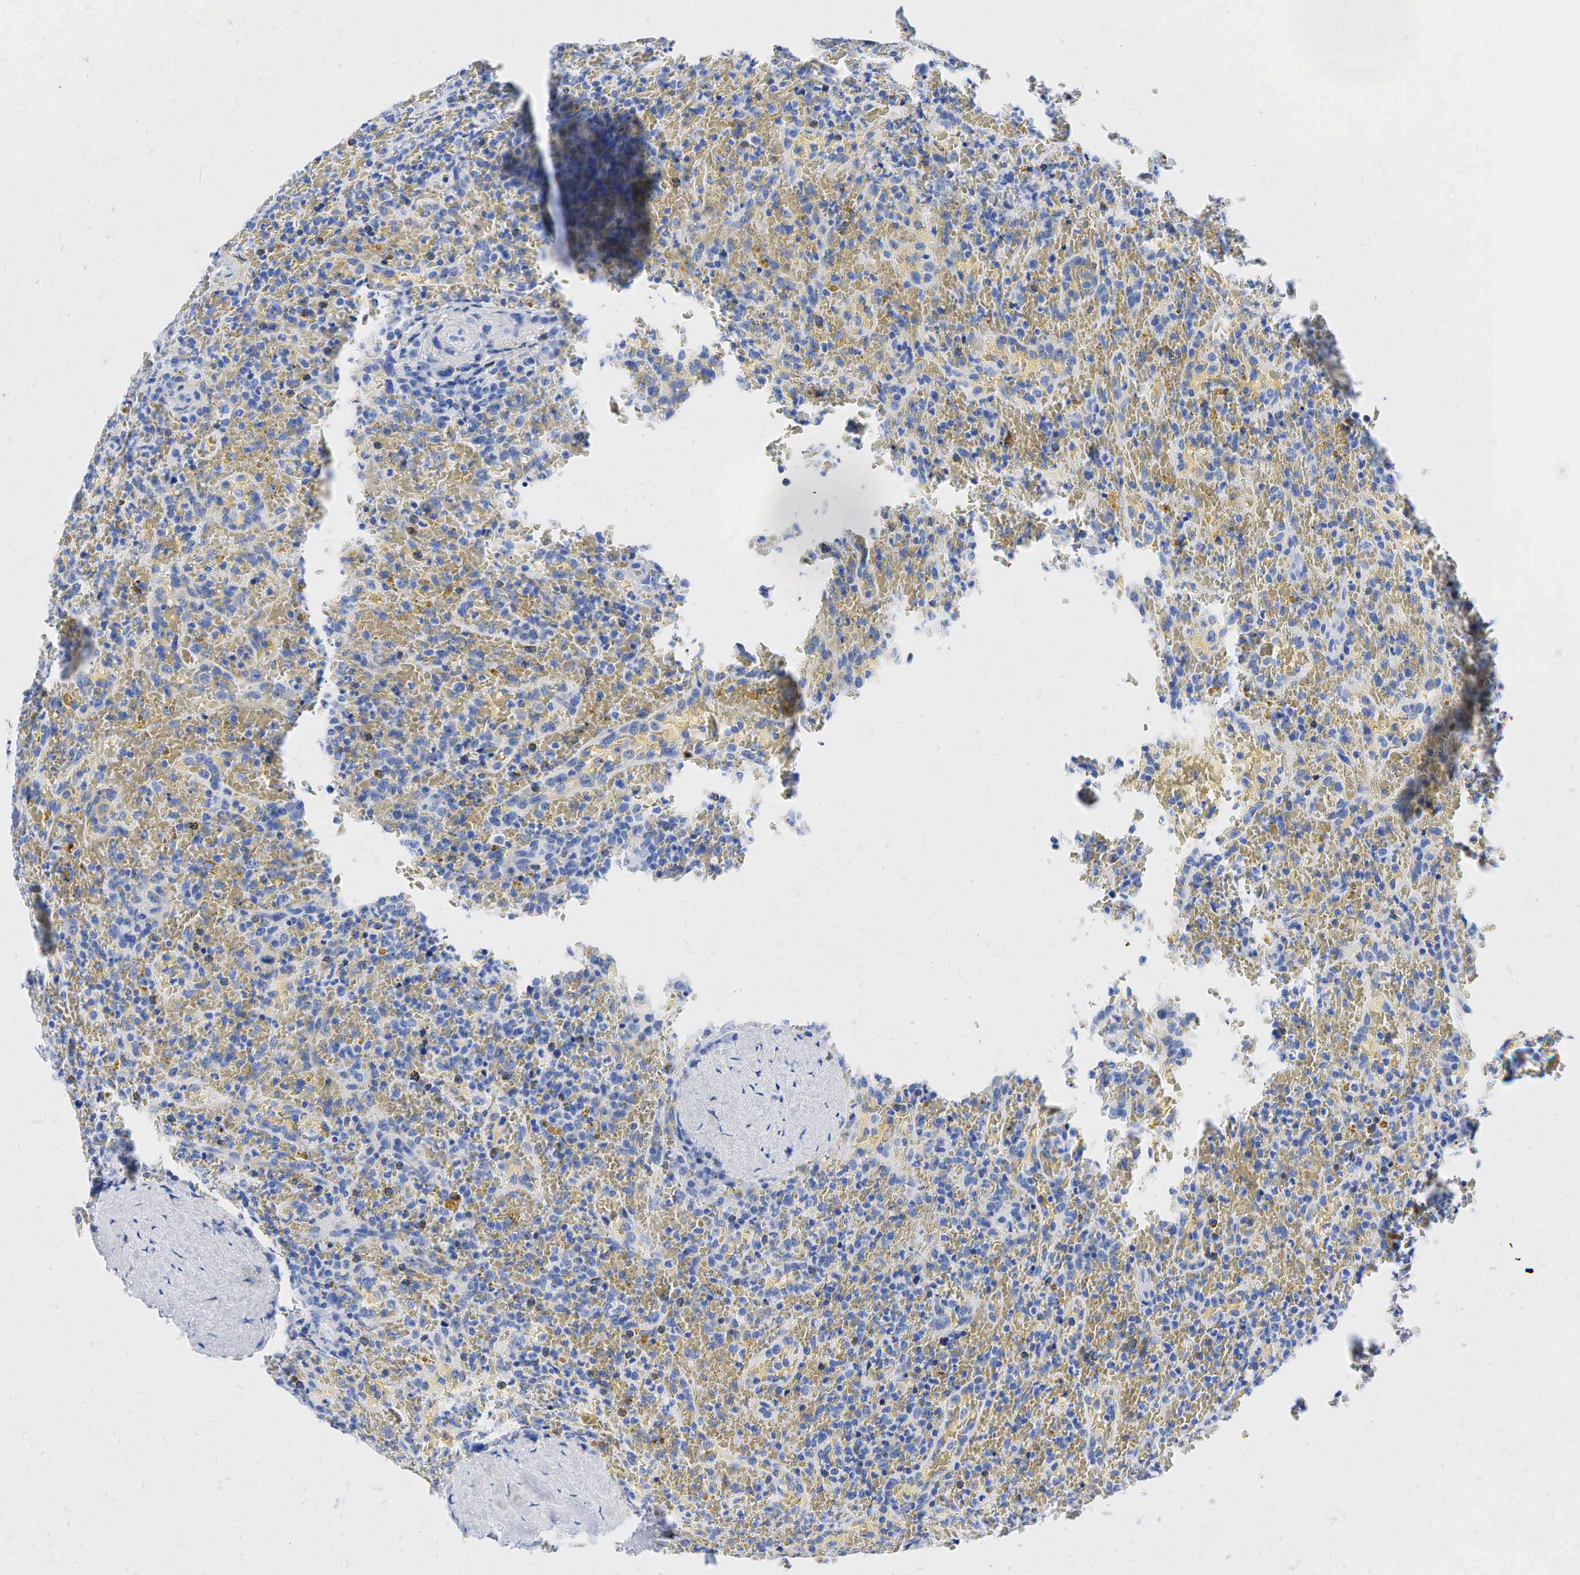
{"staining": {"intensity": "negative", "quantity": "none", "location": "none"}, "tissue": "lymphoma", "cell_type": "Tumor cells", "image_type": "cancer", "snomed": [{"axis": "morphology", "description": "Malignant lymphoma, non-Hodgkin's type, High grade"}, {"axis": "topography", "description": "Spleen"}, {"axis": "topography", "description": "Lymph node"}], "caption": "Immunohistochemistry (IHC) image of neoplastic tissue: human malignant lymphoma, non-Hodgkin's type (high-grade) stained with DAB (3,3'-diaminobenzidine) reveals no significant protein positivity in tumor cells. (DAB immunohistochemistry (IHC), high magnification).", "gene": "INHA", "patient": {"sex": "female", "age": 70}}